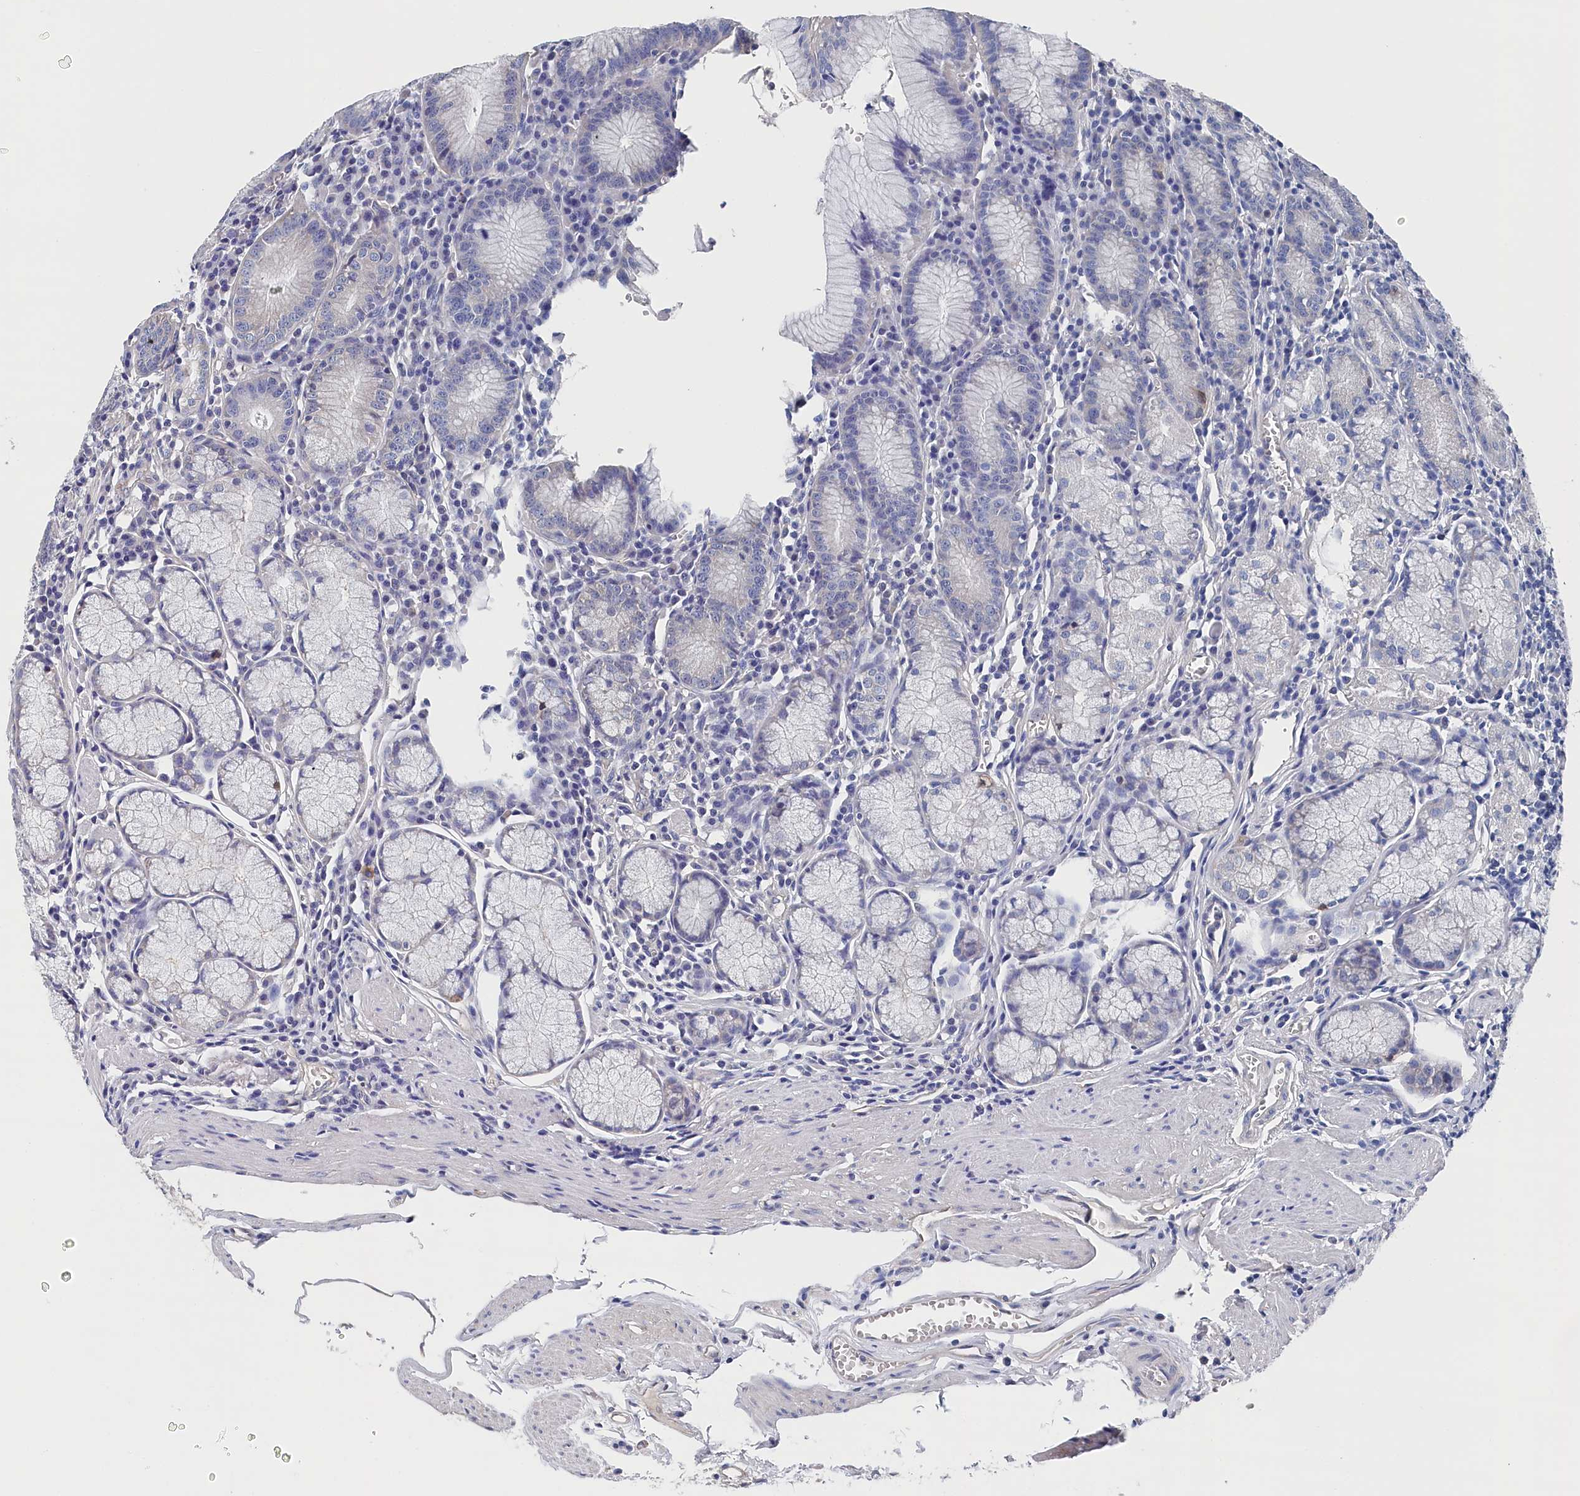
{"staining": {"intensity": "weak", "quantity": "<25%", "location": "cytoplasmic/membranous"}, "tissue": "stomach", "cell_type": "Glandular cells", "image_type": "normal", "snomed": [{"axis": "morphology", "description": "Normal tissue, NOS"}, {"axis": "topography", "description": "Stomach"}], "caption": "Human stomach stained for a protein using IHC demonstrates no positivity in glandular cells.", "gene": "BHMT", "patient": {"sex": "male", "age": 55}}